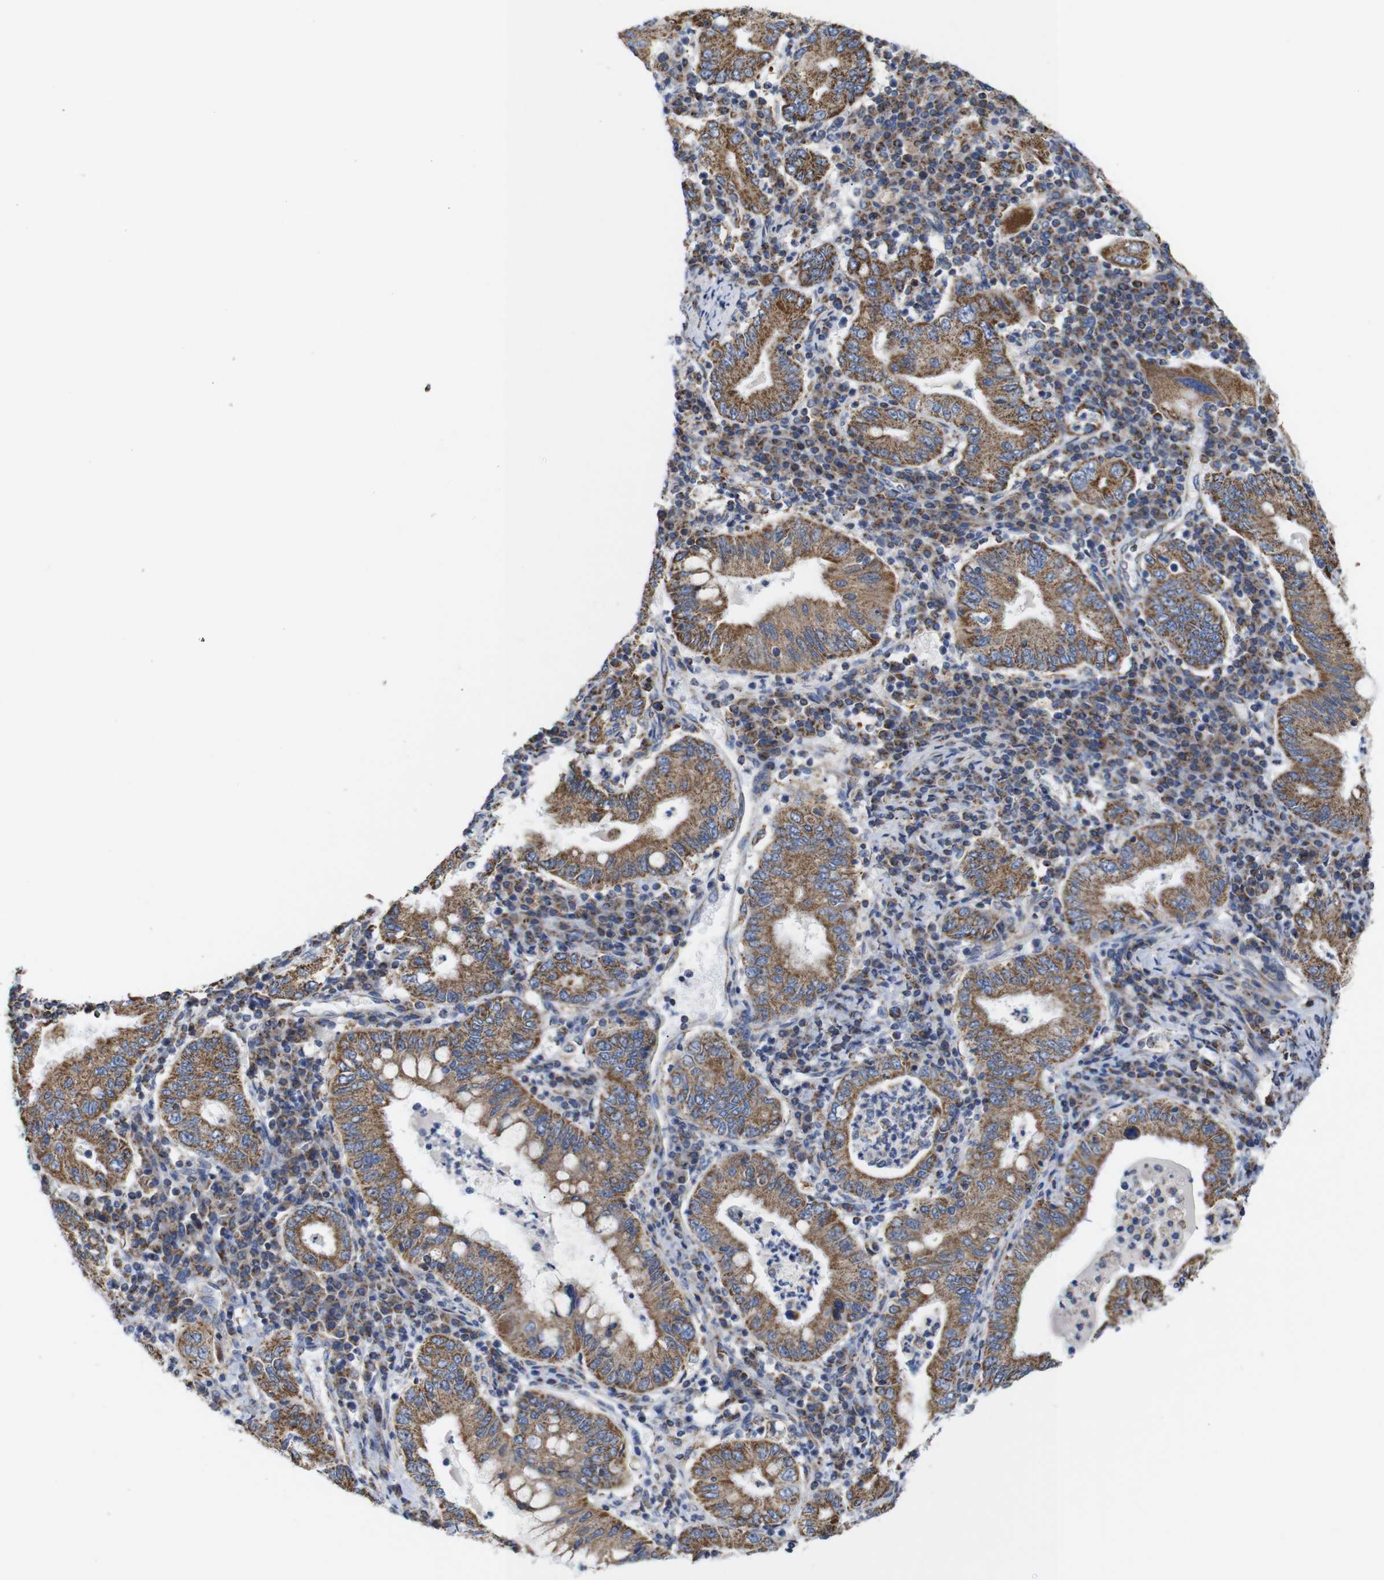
{"staining": {"intensity": "moderate", "quantity": ">75%", "location": "cytoplasmic/membranous"}, "tissue": "stomach cancer", "cell_type": "Tumor cells", "image_type": "cancer", "snomed": [{"axis": "morphology", "description": "Normal tissue, NOS"}, {"axis": "morphology", "description": "Adenocarcinoma, NOS"}, {"axis": "topography", "description": "Esophagus"}, {"axis": "topography", "description": "Stomach, upper"}, {"axis": "topography", "description": "Peripheral nerve tissue"}], "caption": "Immunohistochemical staining of adenocarcinoma (stomach) exhibits medium levels of moderate cytoplasmic/membranous staining in about >75% of tumor cells.", "gene": "FAM171B", "patient": {"sex": "male", "age": 62}}